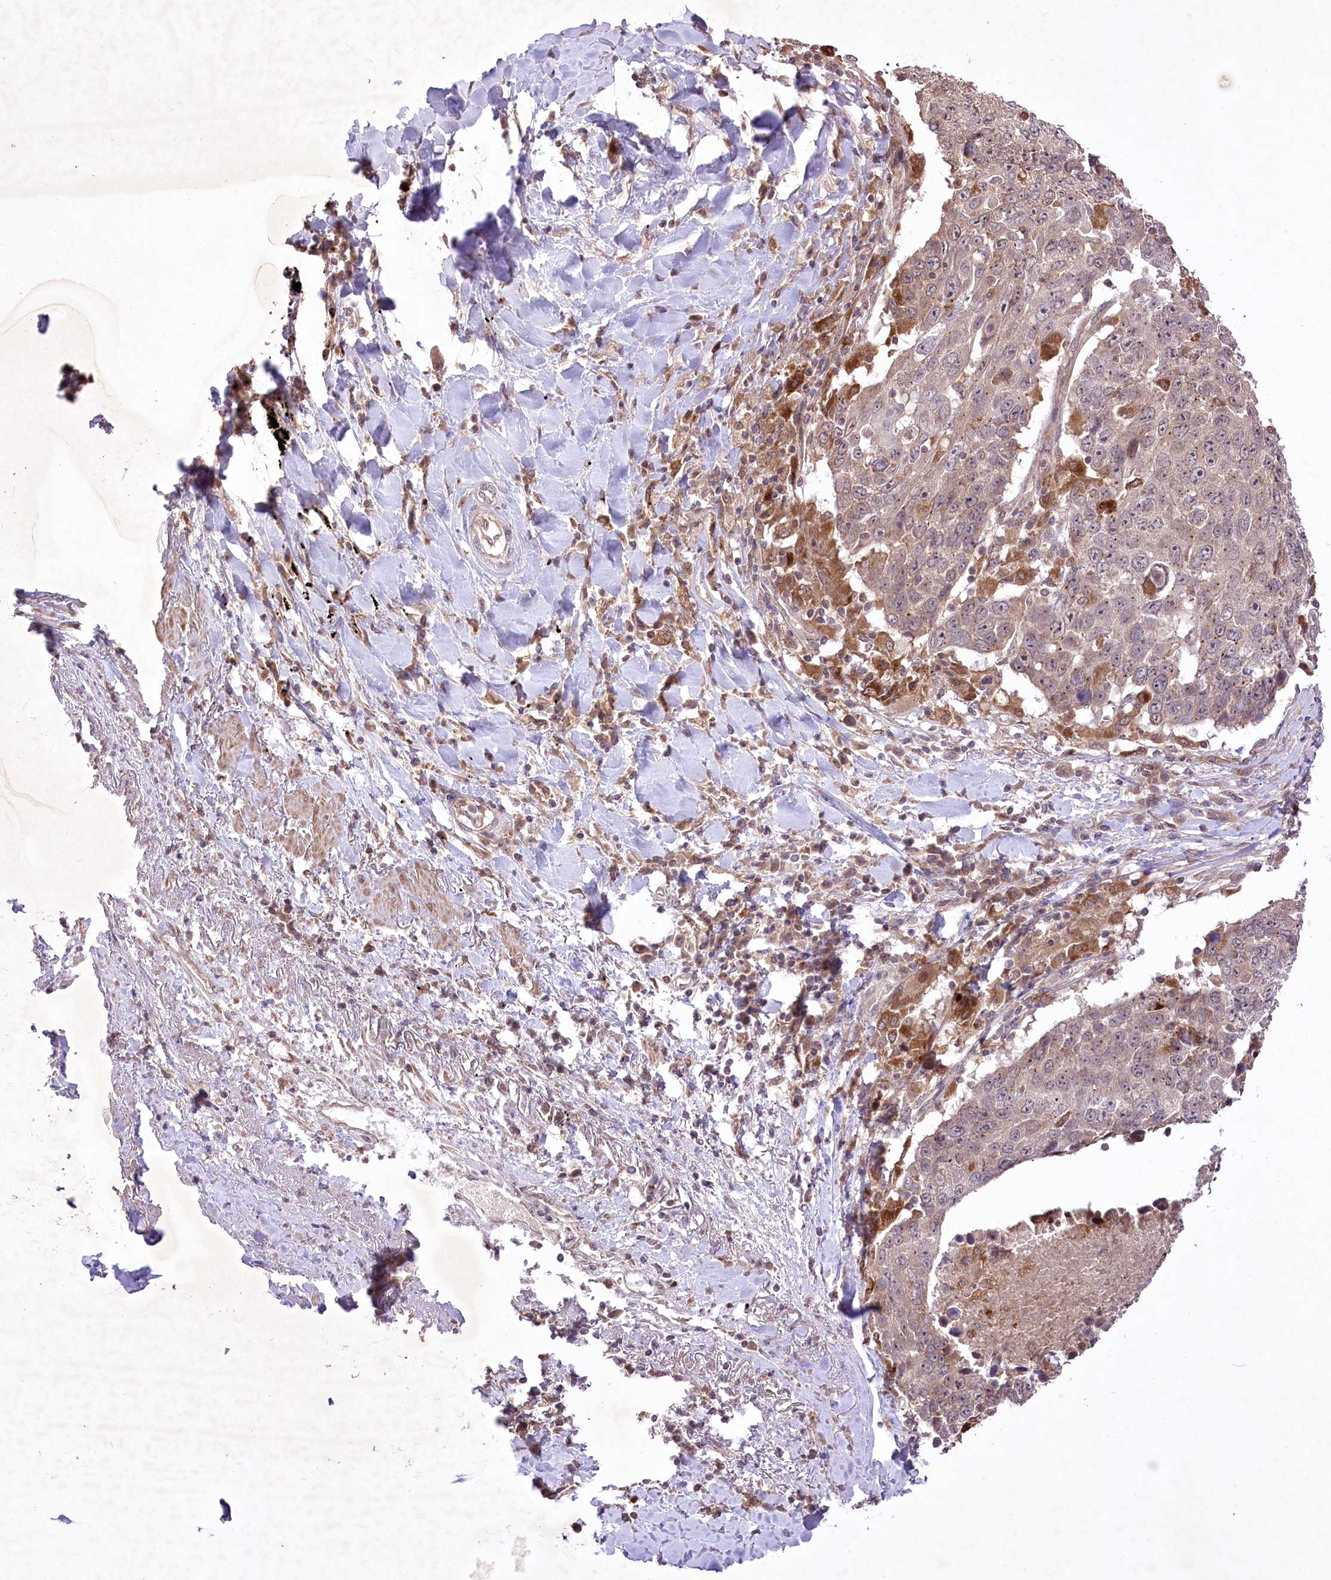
{"staining": {"intensity": "moderate", "quantity": "<25%", "location": "cytoplasmic/membranous,nuclear"}, "tissue": "lung cancer", "cell_type": "Tumor cells", "image_type": "cancer", "snomed": [{"axis": "morphology", "description": "Squamous cell carcinoma, NOS"}, {"axis": "topography", "description": "Lung"}], "caption": "A low amount of moderate cytoplasmic/membranous and nuclear expression is present in about <25% of tumor cells in lung squamous cell carcinoma tissue.", "gene": "HELT", "patient": {"sex": "male", "age": 66}}